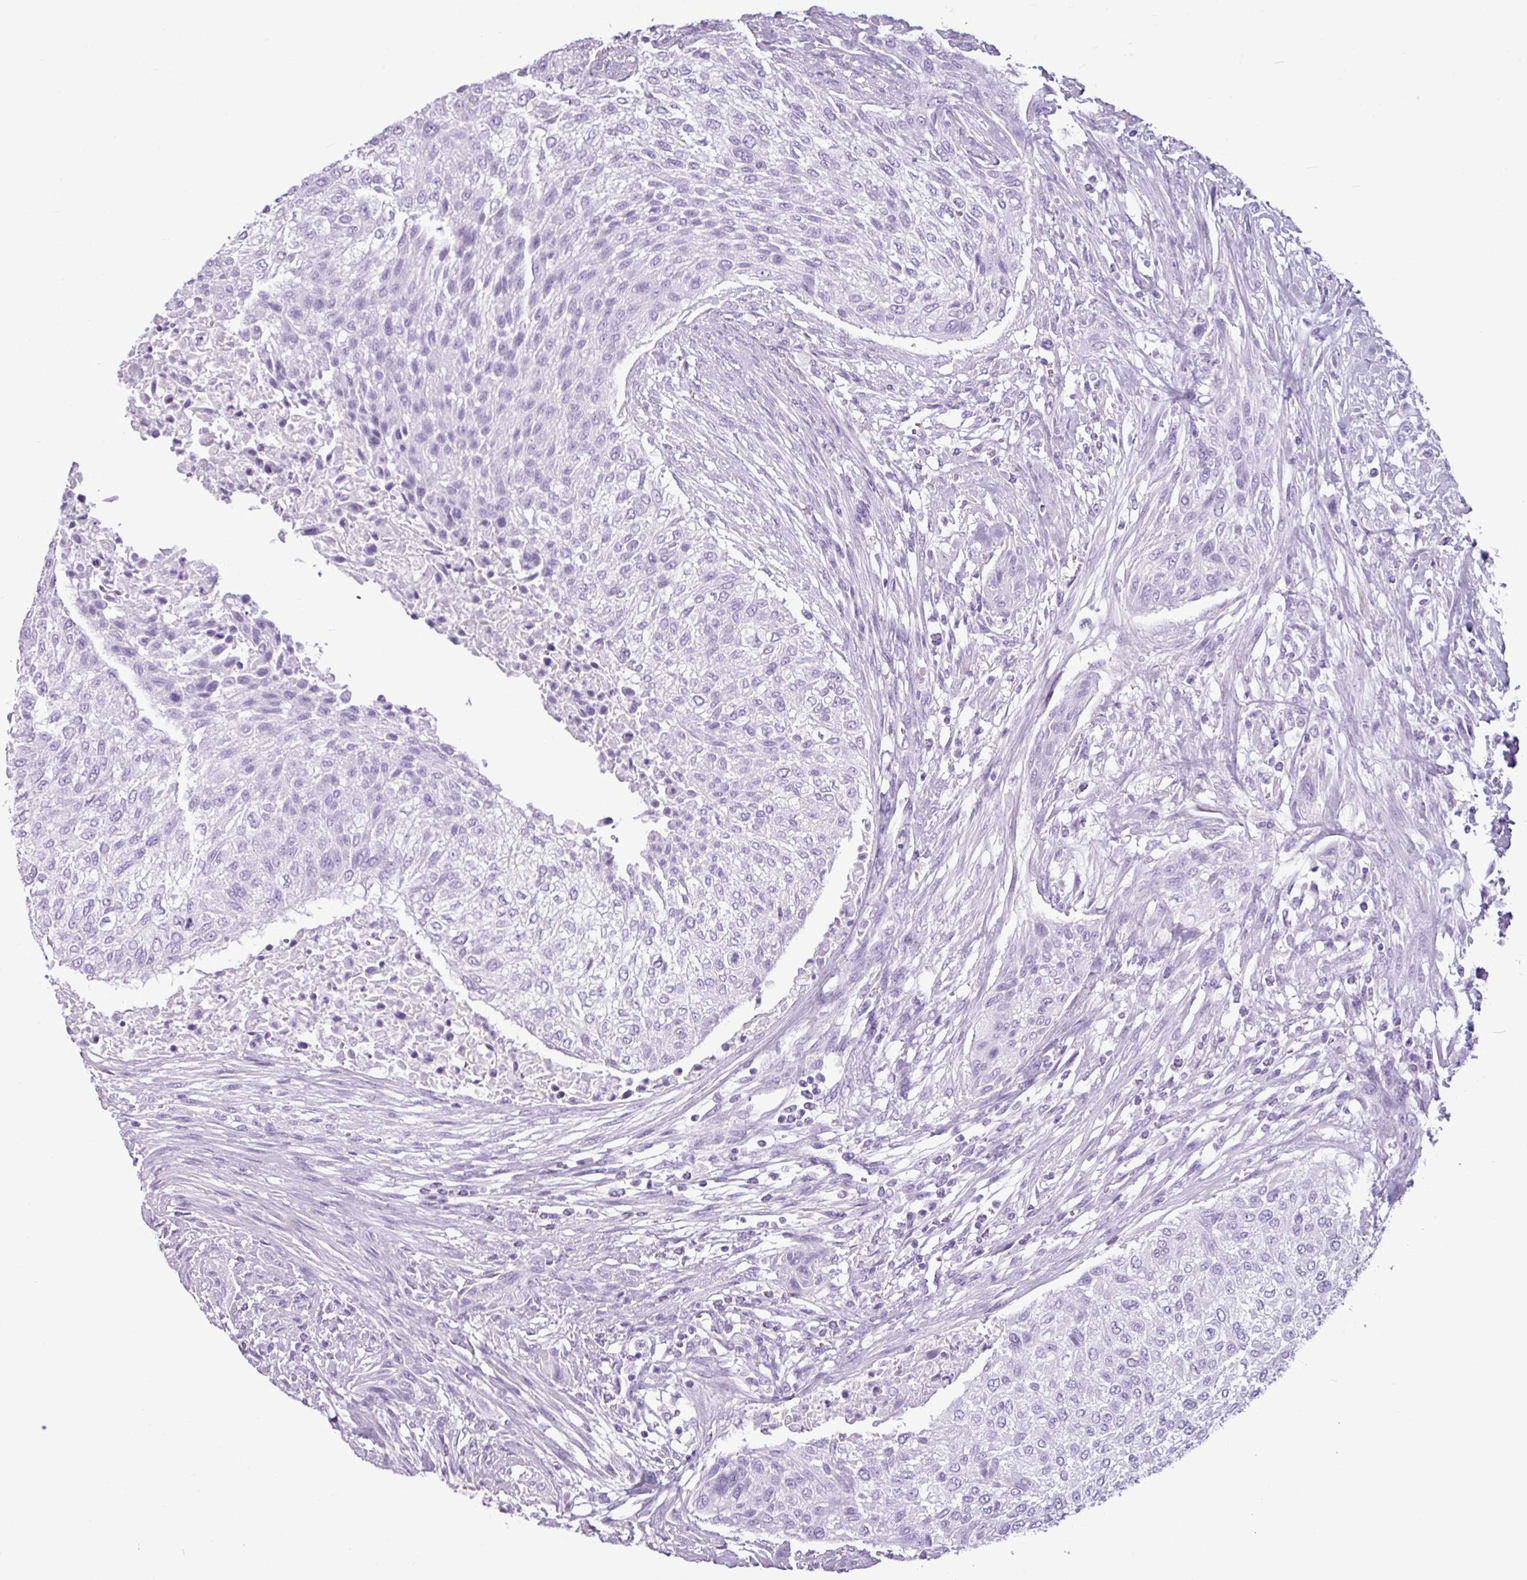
{"staining": {"intensity": "negative", "quantity": "none", "location": "none"}, "tissue": "urothelial cancer", "cell_type": "Tumor cells", "image_type": "cancer", "snomed": [{"axis": "morphology", "description": "Normal tissue, NOS"}, {"axis": "morphology", "description": "Urothelial carcinoma, NOS"}, {"axis": "topography", "description": "Urinary bladder"}, {"axis": "topography", "description": "Peripheral nerve tissue"}], "caption": "DAB immunohistochemical staining of human urothelial cancer exhibits no significant positivity in tumor cells.", "gene": "AMY1B", "patient": {"sex": "male", "age": 35}}